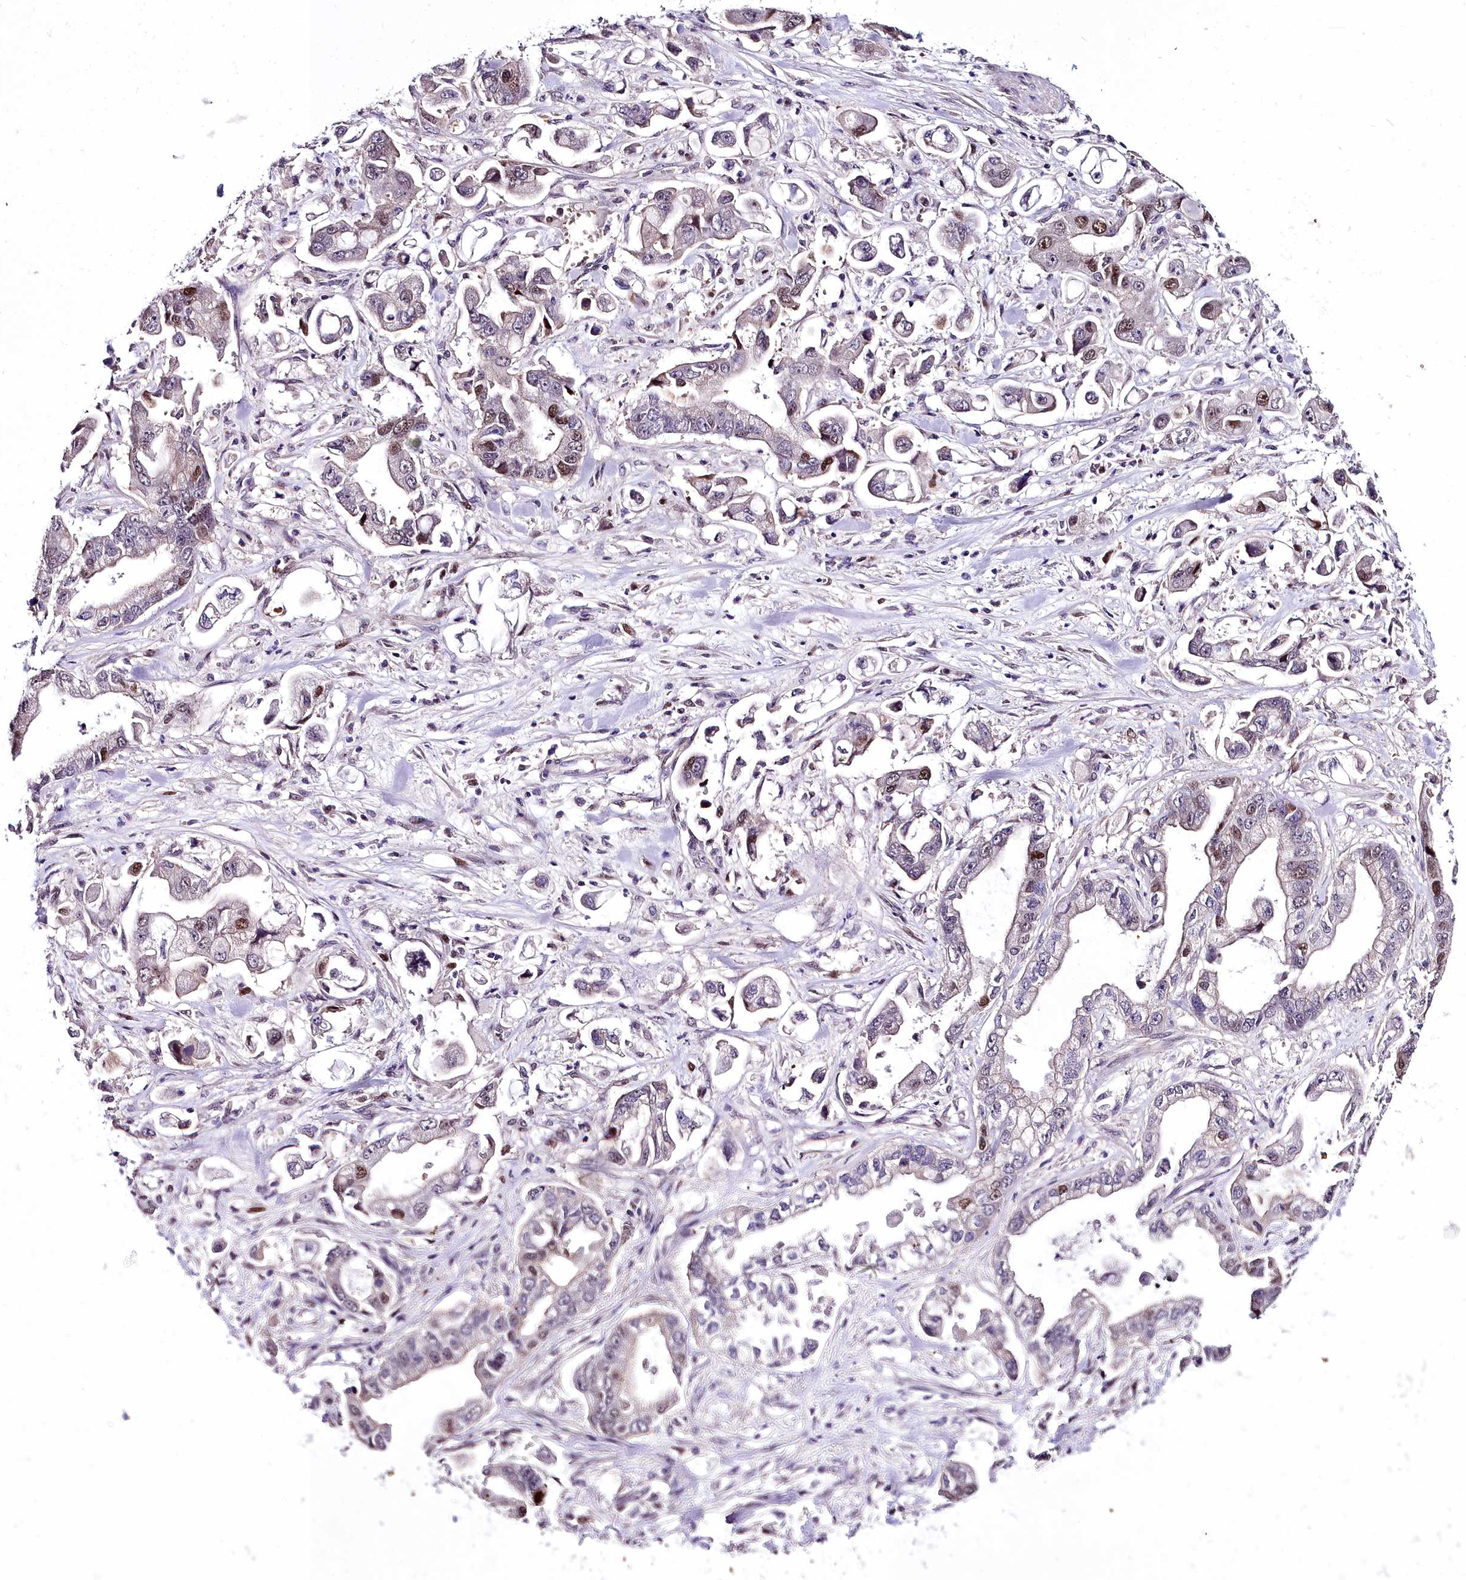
{"staining": {"intensity": "moderate", "quantity": "<25%", "location": "nuclear"}, "tissue": "stomach cancer", "cell_type": "Tumor cells", "image_type": "cancer", "snomed": [{"axis": "morphology", "description": "Adenocarcinoma, NOS"}, {"axis": "topography", "description": "Stomach"}], "caption": "IHC histopathology image of neoplastic tissue: human stomach cancer (adenocarcinoma) stained using IHC demonstrates low levels of moderate protein expression localized specifically in the nuclear of tumor cells, appearing as a nuclear brown color.", "gene": "TRIML2", "patient": {"sex": "male", "age": 62}}